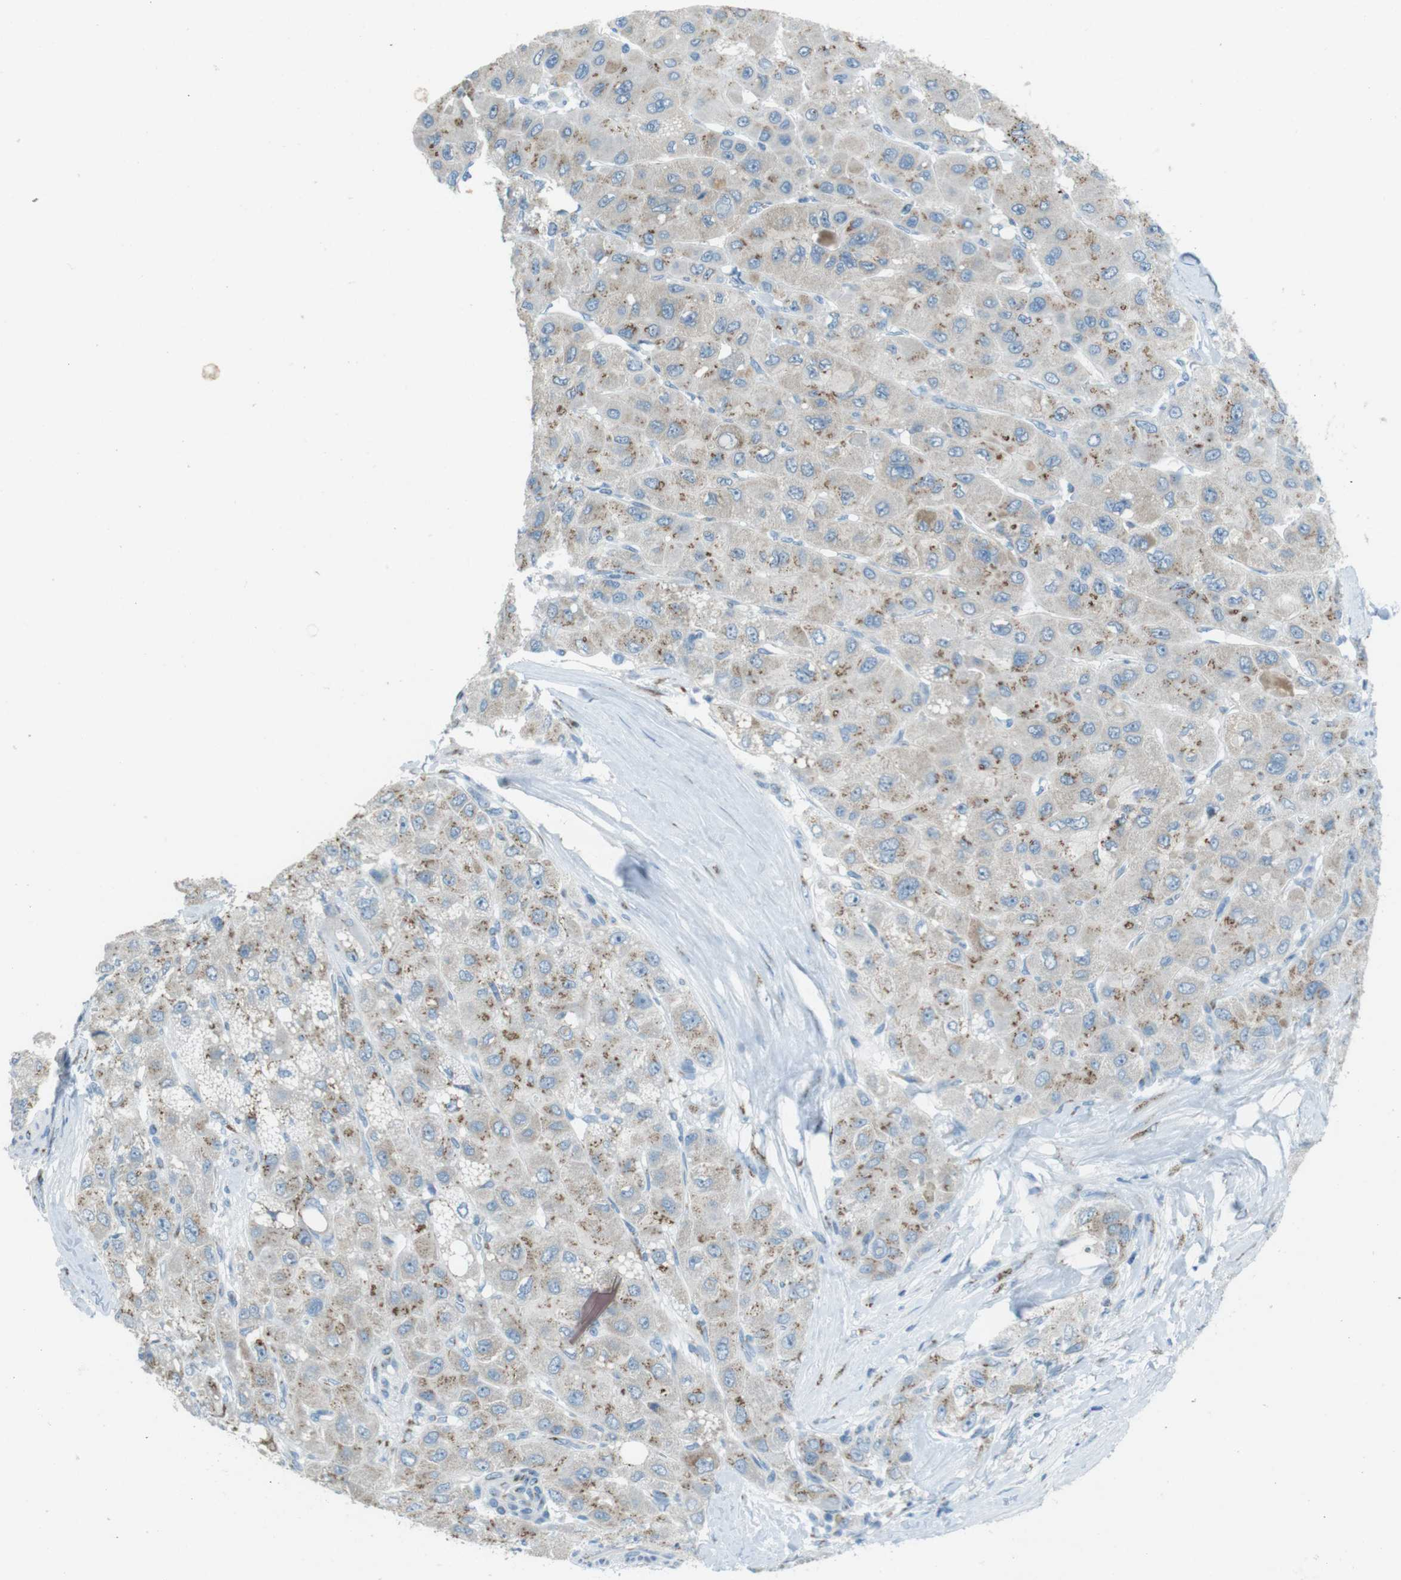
{"staining": {"intensity": "moderate", "quantity": "25%-75%", "location": "cytoplasmic/membranous"}, "tissue": "liver cancer", "cell_type": "Tumor cells", "image_type": "cancer", "snomed": [{"axis": "morphology", "description": "Carcinoma, Hepatocellular, NOS"}, {"axis": "topography", "description": "Liver"}], "caption": "This histopathology image exhibits hepatocellular carcinoma (liver) stained with immunohistochemistry (IHC) to label a protein in brown. The cytoplasmic/membranous of tumor cells show moderate positivity for the protein. Nuclei are counter-stained blue.", "gene": "TXNDC15", "patient": {"sex": "male", "age": 80}}